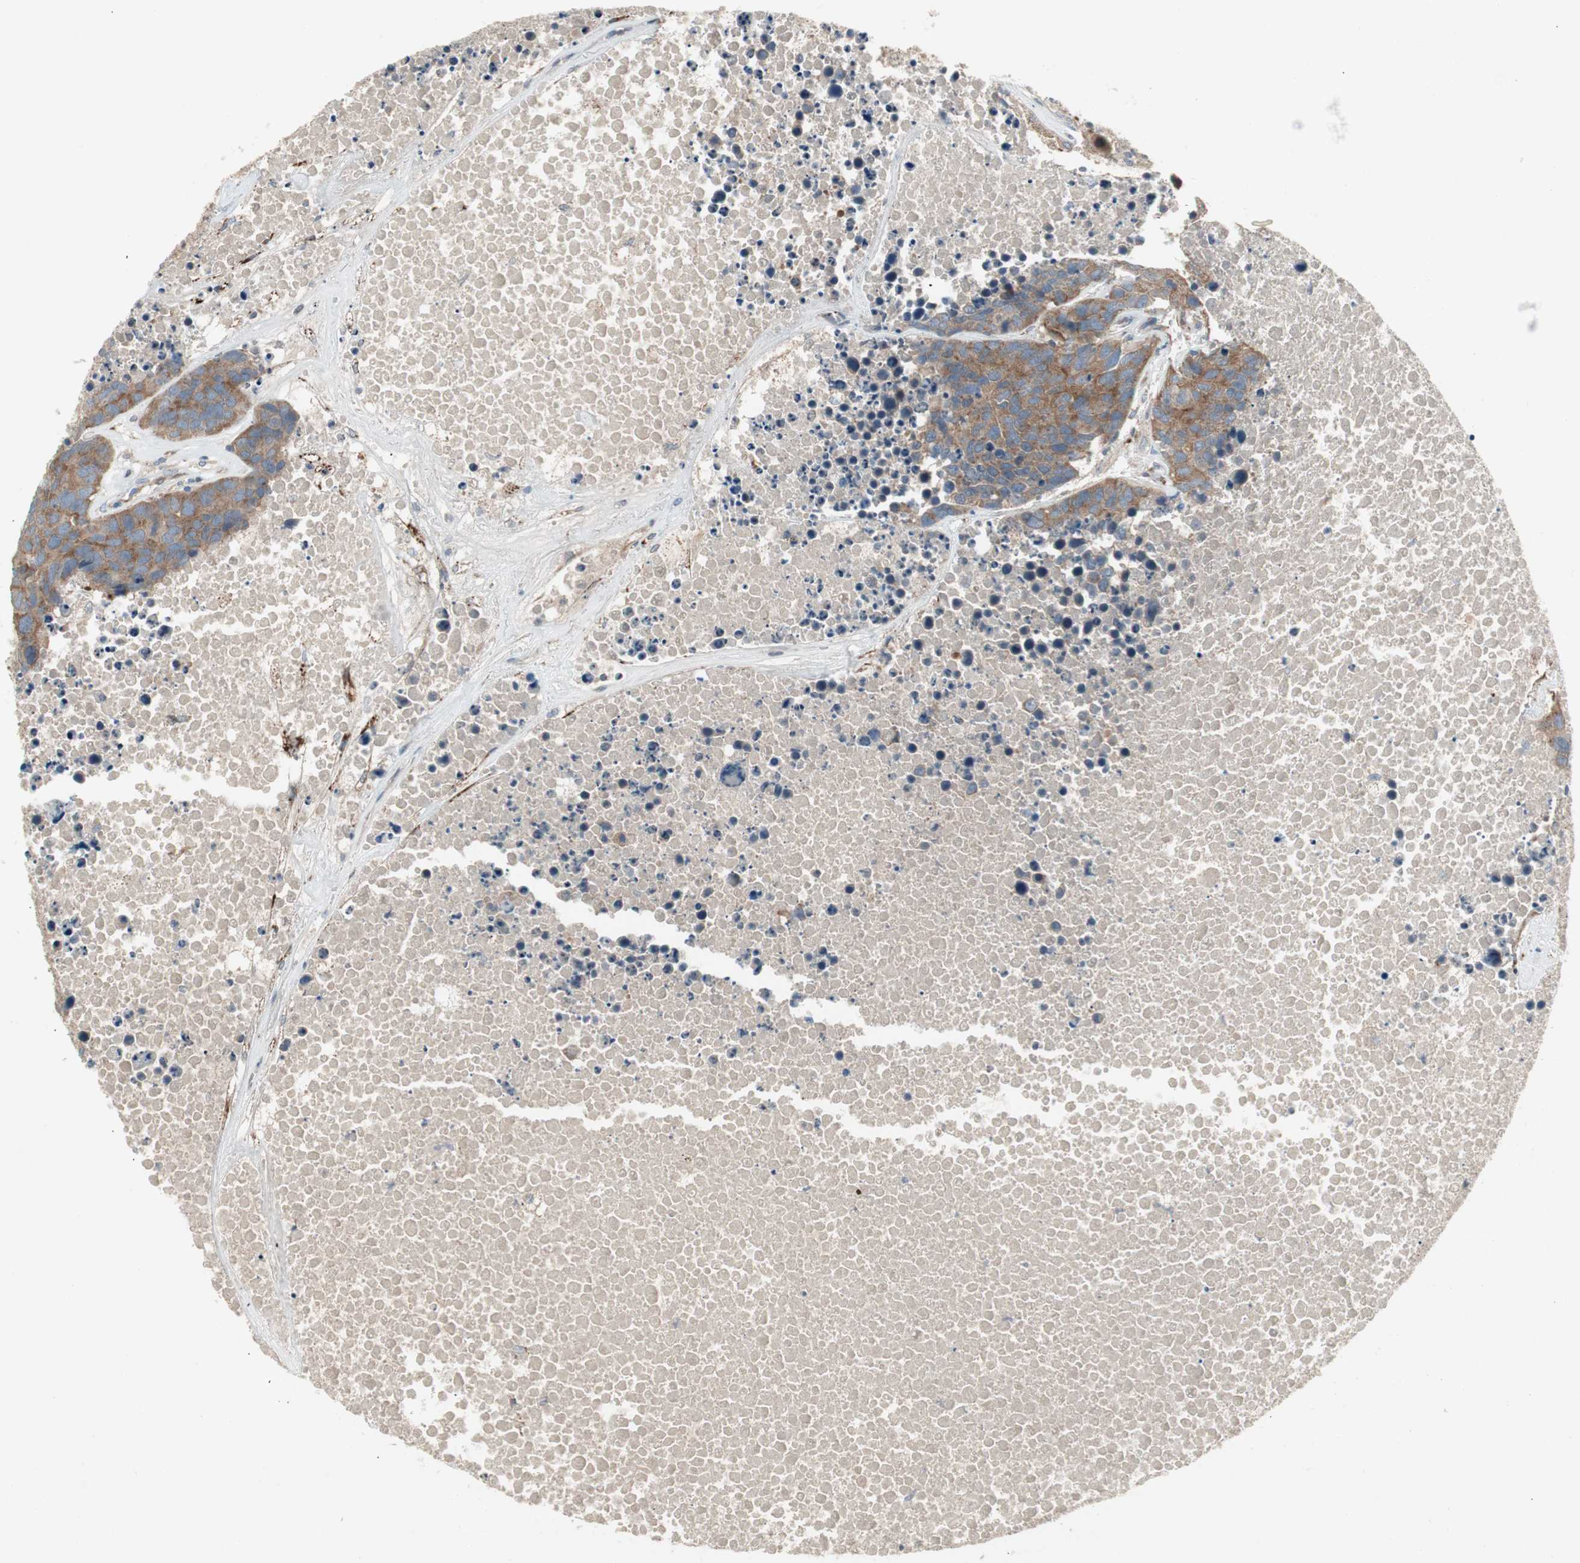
{"staining": {"intensity": "moderate", "quantity": ">75%", "location": "cytoplasmic/membranous"}, "tissue": "carcinoid", "cell_type": "Tumor cells", "image_type": "cancer", "snomed": [{"axis": "morphology", "description": "Carcinoid, malignant, NOS"}, {"axis": "topography", "description": "Lung"}], "caption": "Immunohistochemical staining of human malignant carcinoid displays medium levels of moderate cytoplasmic/membranous expression in approximately >75% of tumor cells.", "gene": "PANK2", "patient": {"sex": "male", "age": 60}}